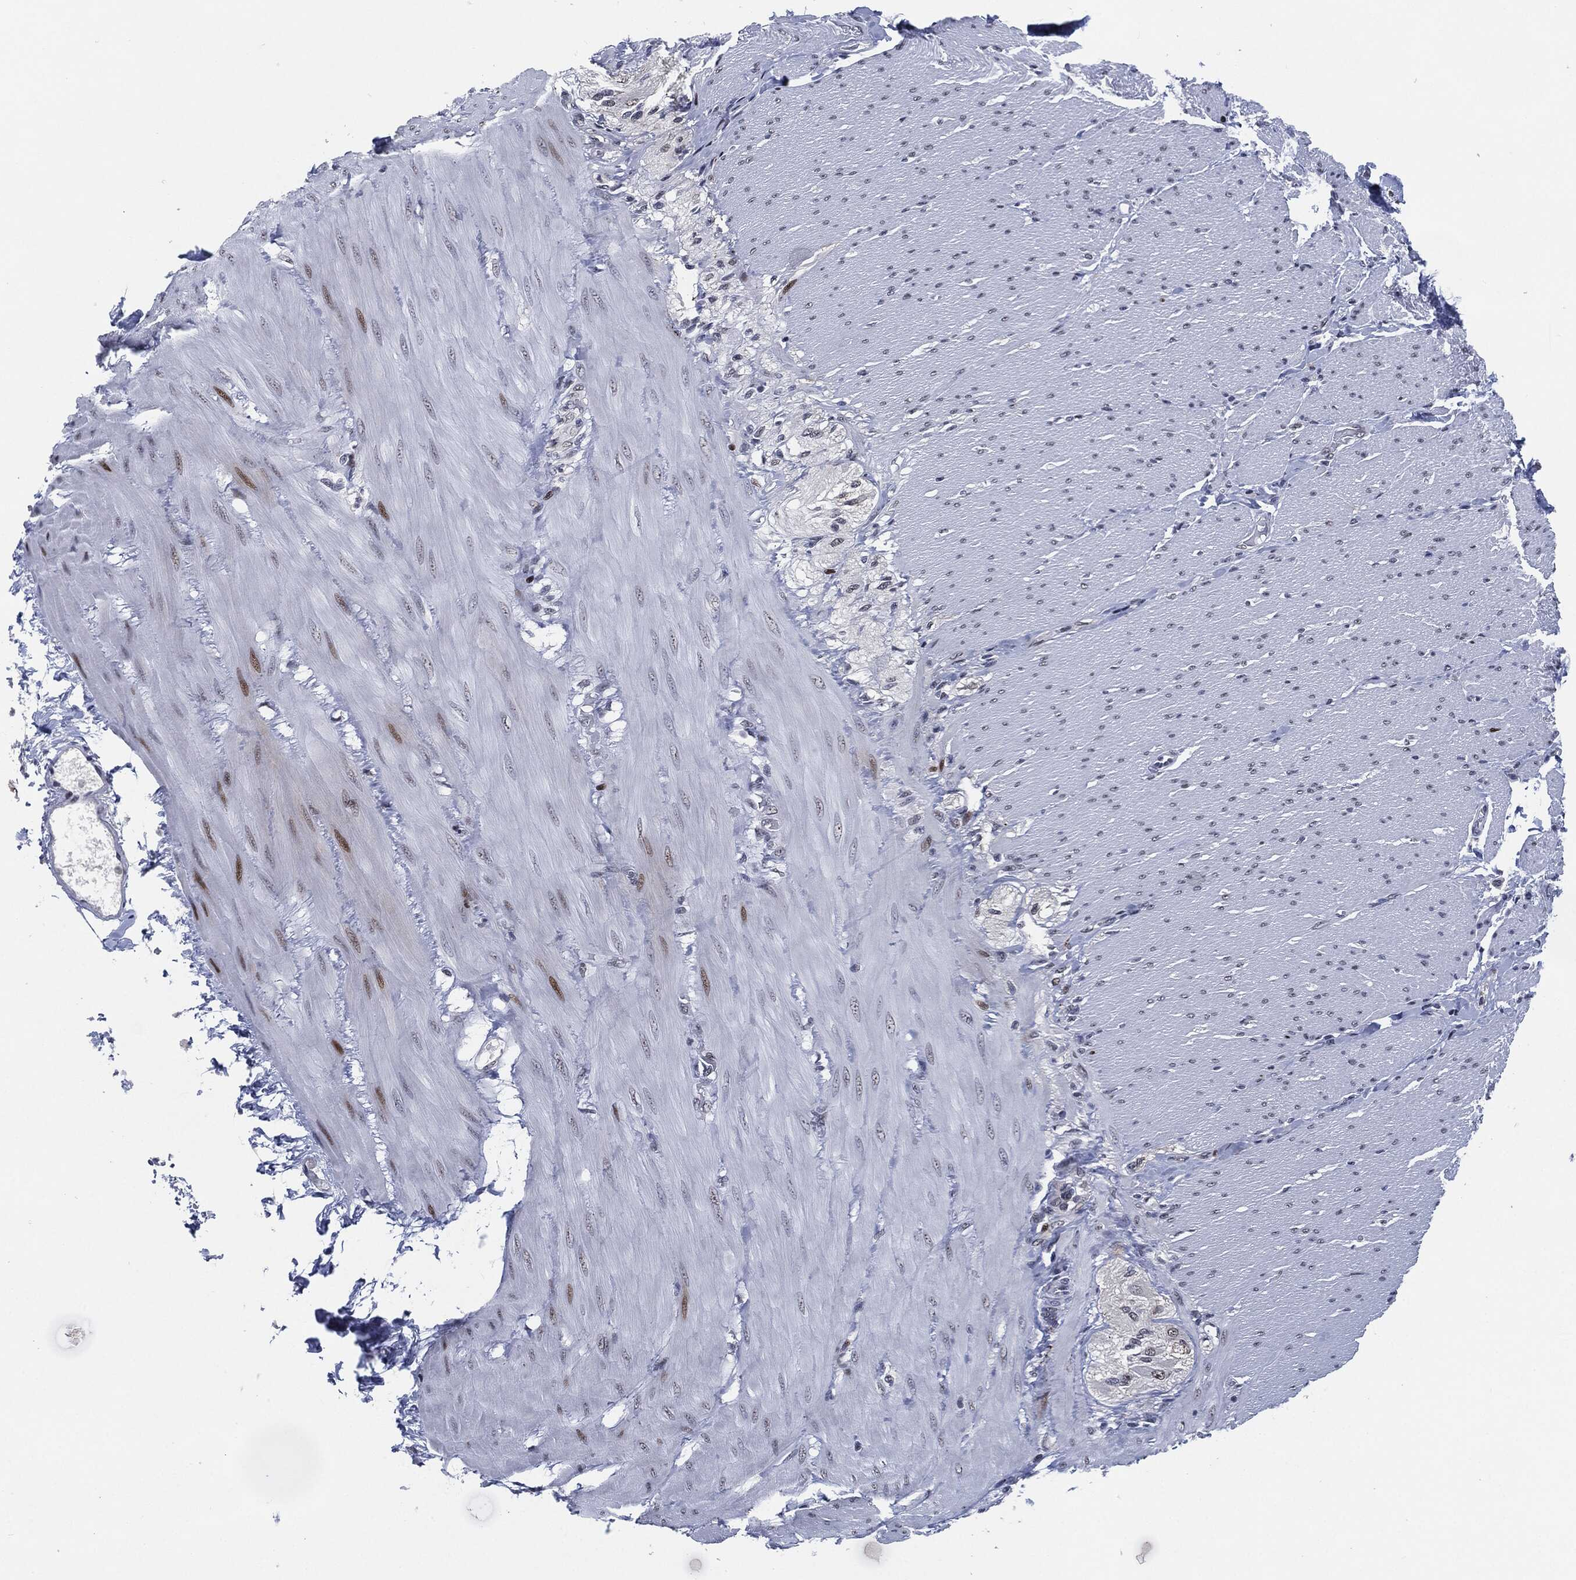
{"staining": {"intensity": "strong", "quantity": "25%-75%", "location": "nuclear"}, "tissue": "soft tissue", "cell_type": "Fibroblasts", "image_type": "normal", "snomed": [{"axis": "morphology", "description": "Normal tissue, NOS"}, {"axis": "topography", "description": "Smooth muscle"}, {"axis": "topography", "description": "Duodenum"}, {"axis": "topography", "description": "Peripheral nerve tissue"}], "caption": "A high amount of strong nuclear positivity is present in about 25%-75% of fibroblasts in normal soft tissue.", "gene": "AKT2", "patient": {"sex": "female", "age": 61}}